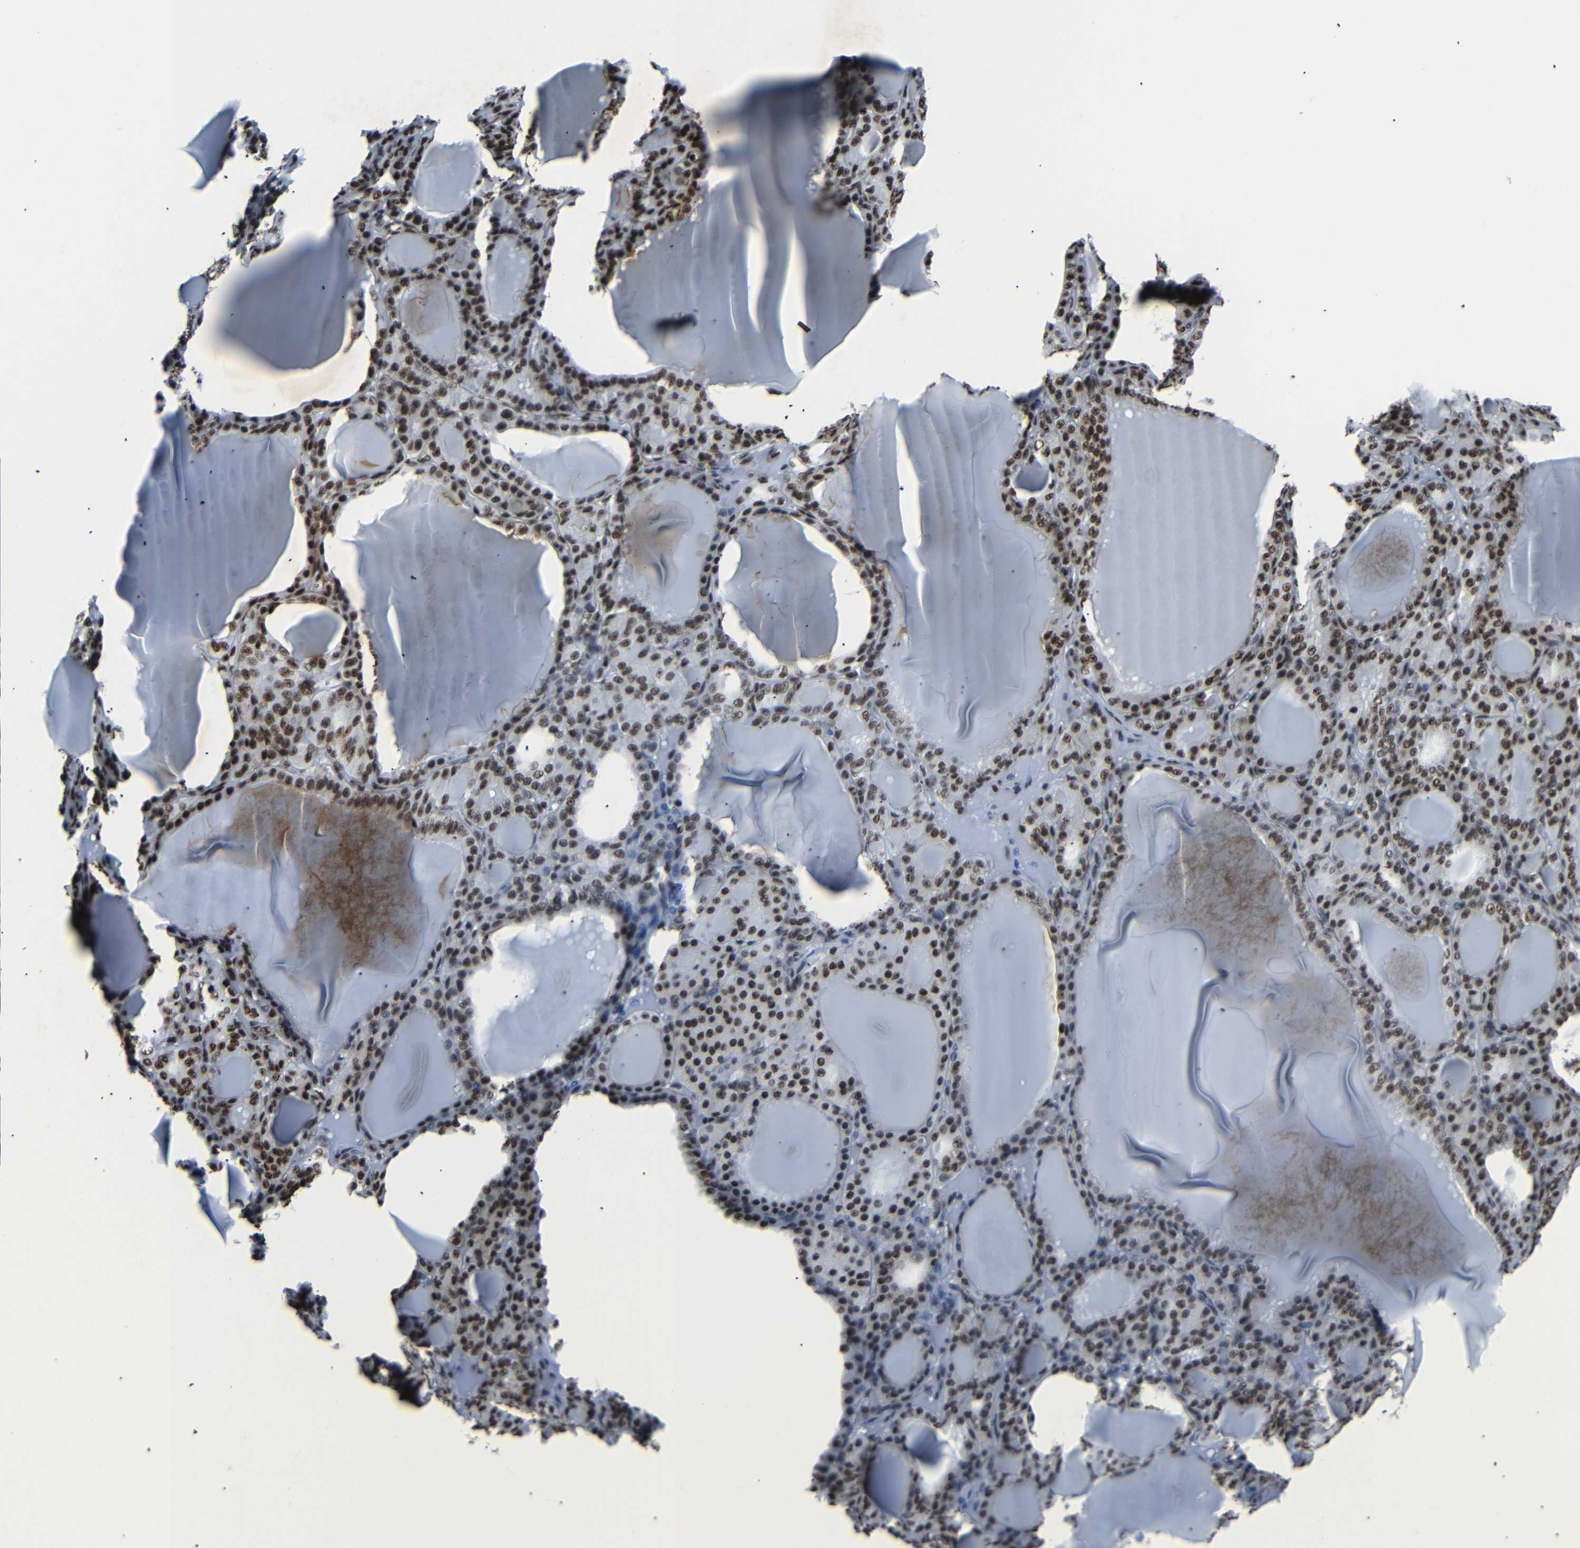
{"staining": {"intensity": "strong", "quantity": ">75%", "location": "nuclear"}, "tissue": "thyroid gland", "cell_type": "Glandular cells", "image_type": "normal", "snomed": [{"axis": "morphology", "description": "Normal tissue, NOS"}, {"axis": "topography", "description": "Thyroid gland"}], "caption": "Protein analysis of benign thyroid gland exhibits strong nuclear expression in about >75% of glandular cells. Using DAB (3,3'-diaminobenzidine) (brown) and hematoxylin (blue) stains, captured at high magnification using brightfield microscopy.", "gene": "SRSF1", "patient": {"sex": "female", "age": 28}}